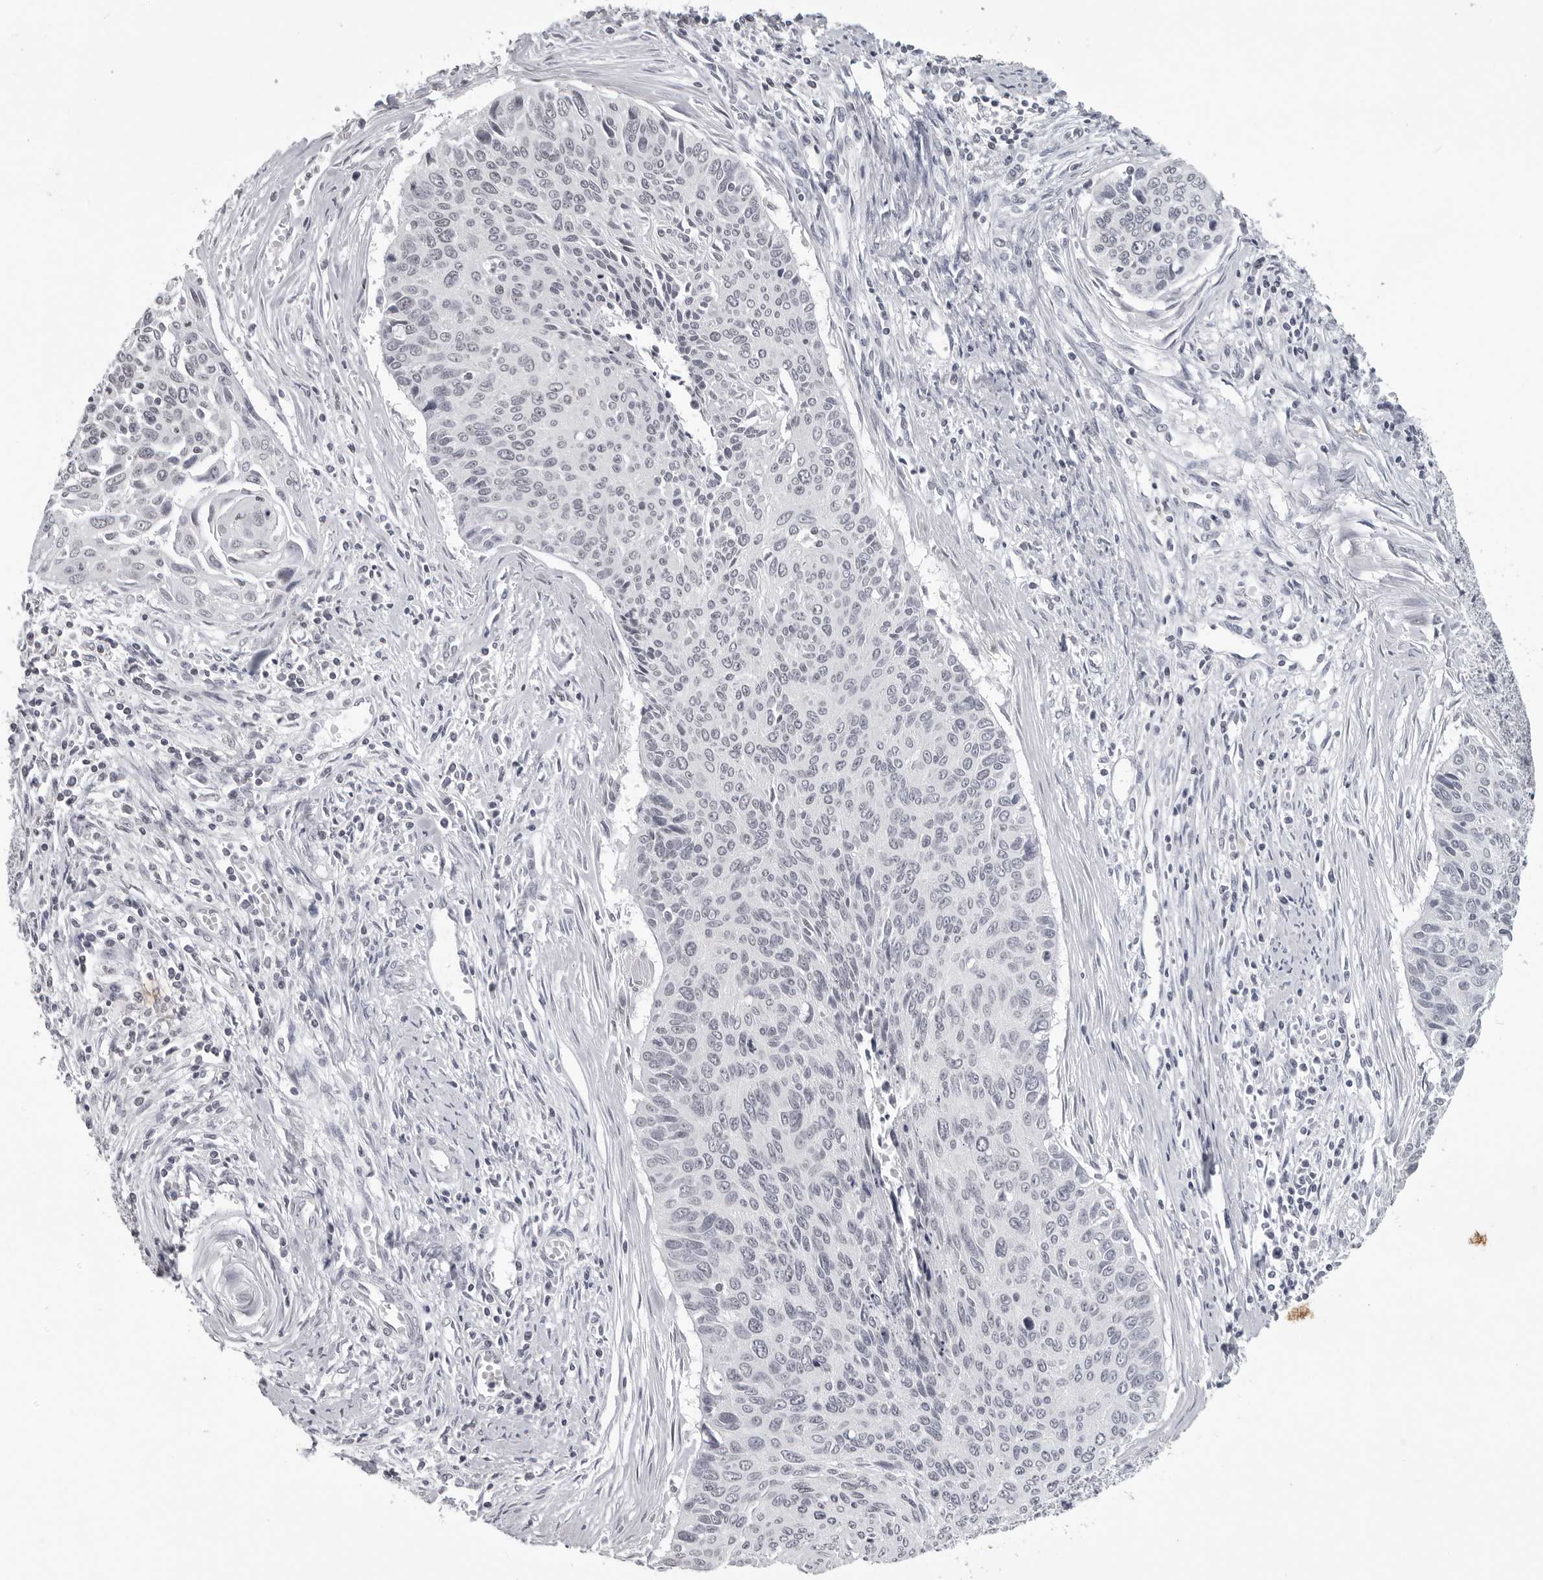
{"staining": {"intensity": "negative", "quantity": "none", "location": "none"}, "tissue": "cervical cancer", "cell_type": "Tumor cells", "image_type": "cancer", "snomed": [{"axis": "morphology", "description": "Squamous cell carcinoma, NOS"}, {"axis": "topography", "description": "Cervix"}], "caption": "Tumor cells are negative for protein expression in human cervical cancer.", "gene": "DDX54", "patient": {"sex": "female", "age": 55}}